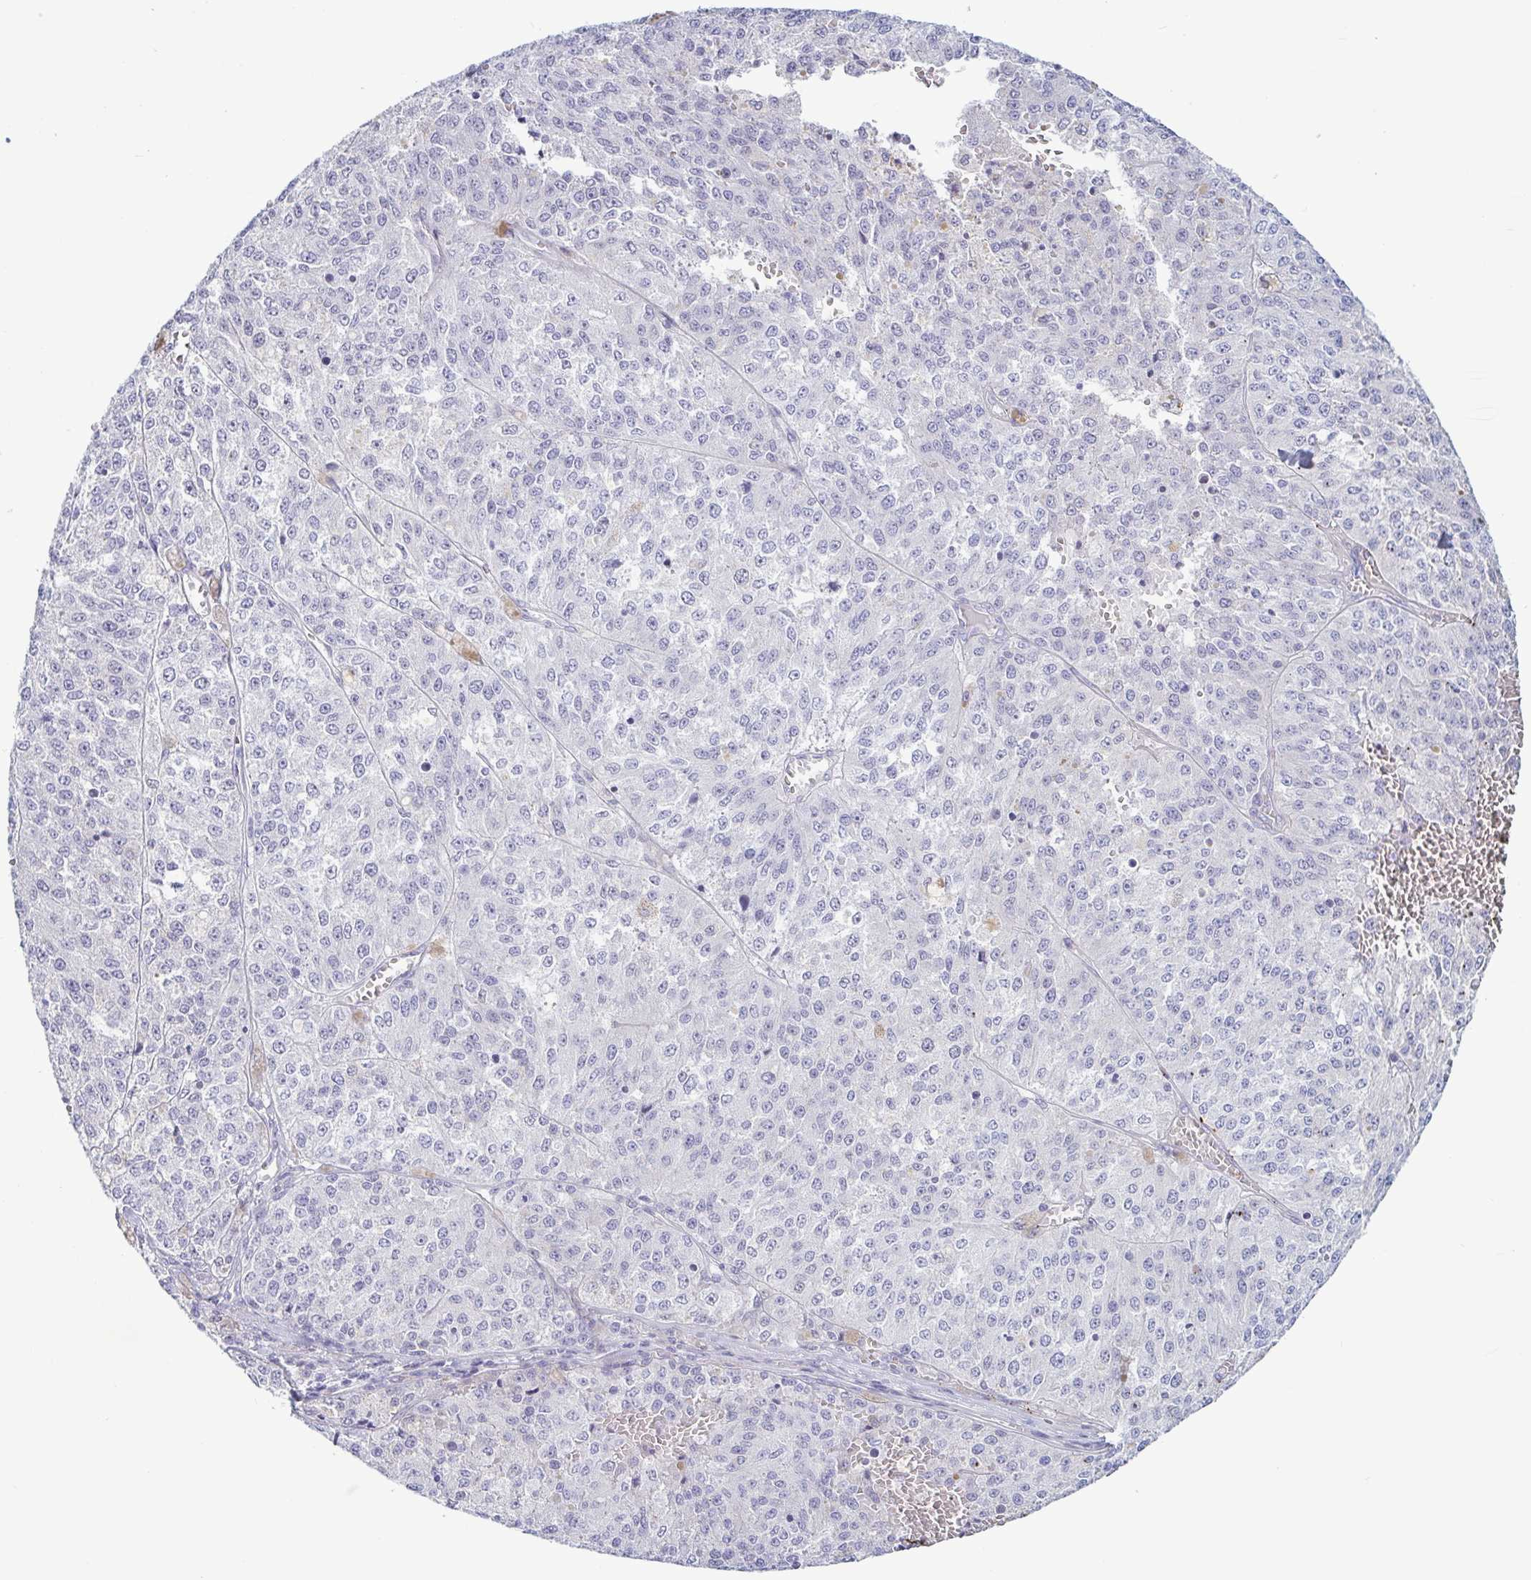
{"staining": {"intensity": "negative", "quantity": "none", "location": "none"}, "tissue": "melanoma", "cell_type": "Tumor cells", "image_type": "cancer", "snomed": [{"axis": "morphology", "description": "Malignant melanoma, Metastatic site"}, {"axis": "topography", "description": "Lymph node"}], "caption": "The image shows no staining of tumor cells in melanoma.", "gene": "TNNI2", "patient": {"sex": "female", "age": 64}}